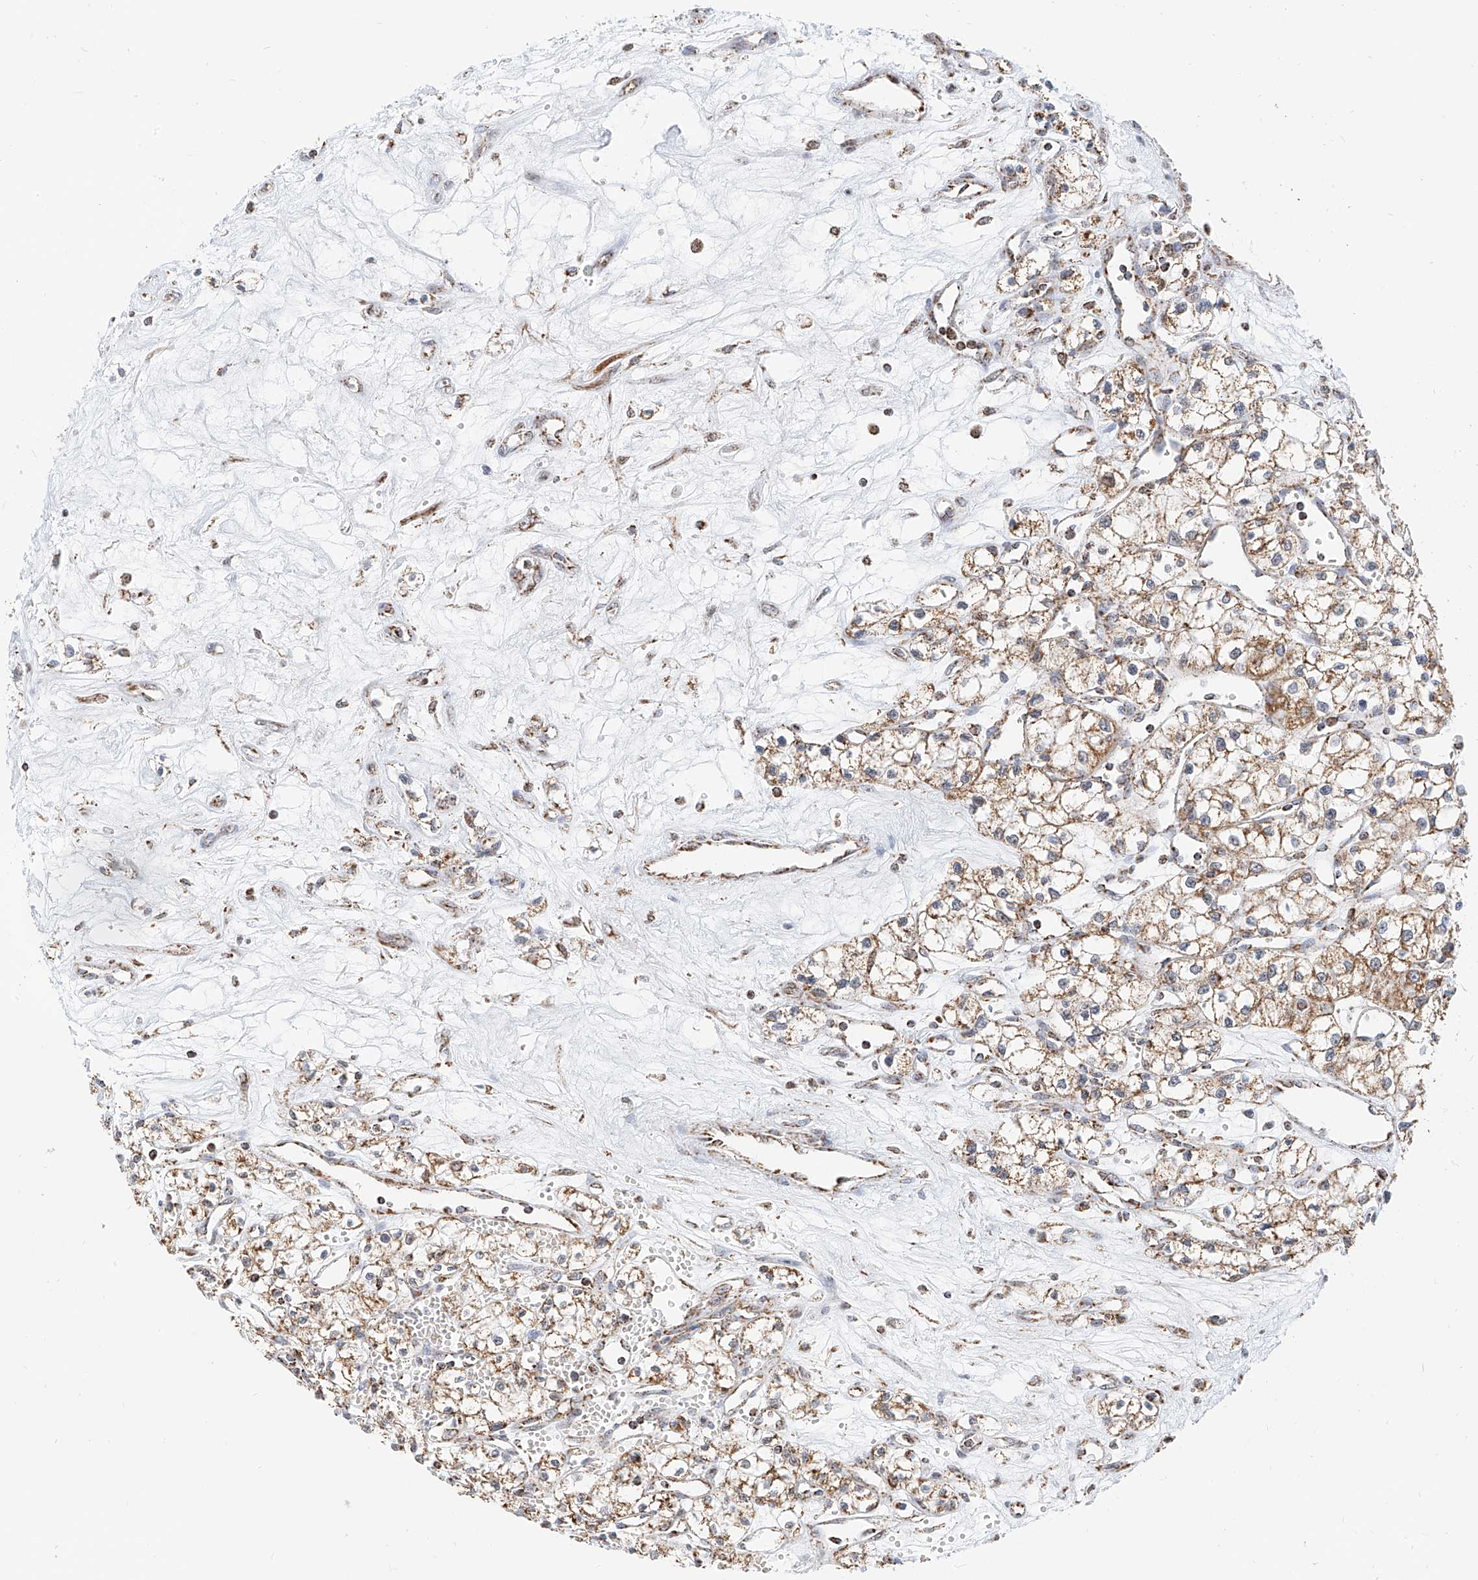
{"staining": {"intensity": "moderate", "quantity": ">75%", "location": "cytoplasmic/membranous"}, "tissue": "renal cancer", "cell_type": "Tumor cells", "image_type": "cancer", "snomed": [{"axis": "morphology", "description": "Adenocarcinoma, NOS"}, {"axis": "topography", "description": "Kidney"}], "caption": "Protein staining of renal cancer (adenocarcinoma) tissue reveals moderate cytoplasmic/membranous expression in approximately >75% of tumor cells. Immunohistochemistry (ihc) stains the protein in brown and the nuclei are stained blue.", "gene": "NALCN", "patient": {"sex": "male", "age": 59}}